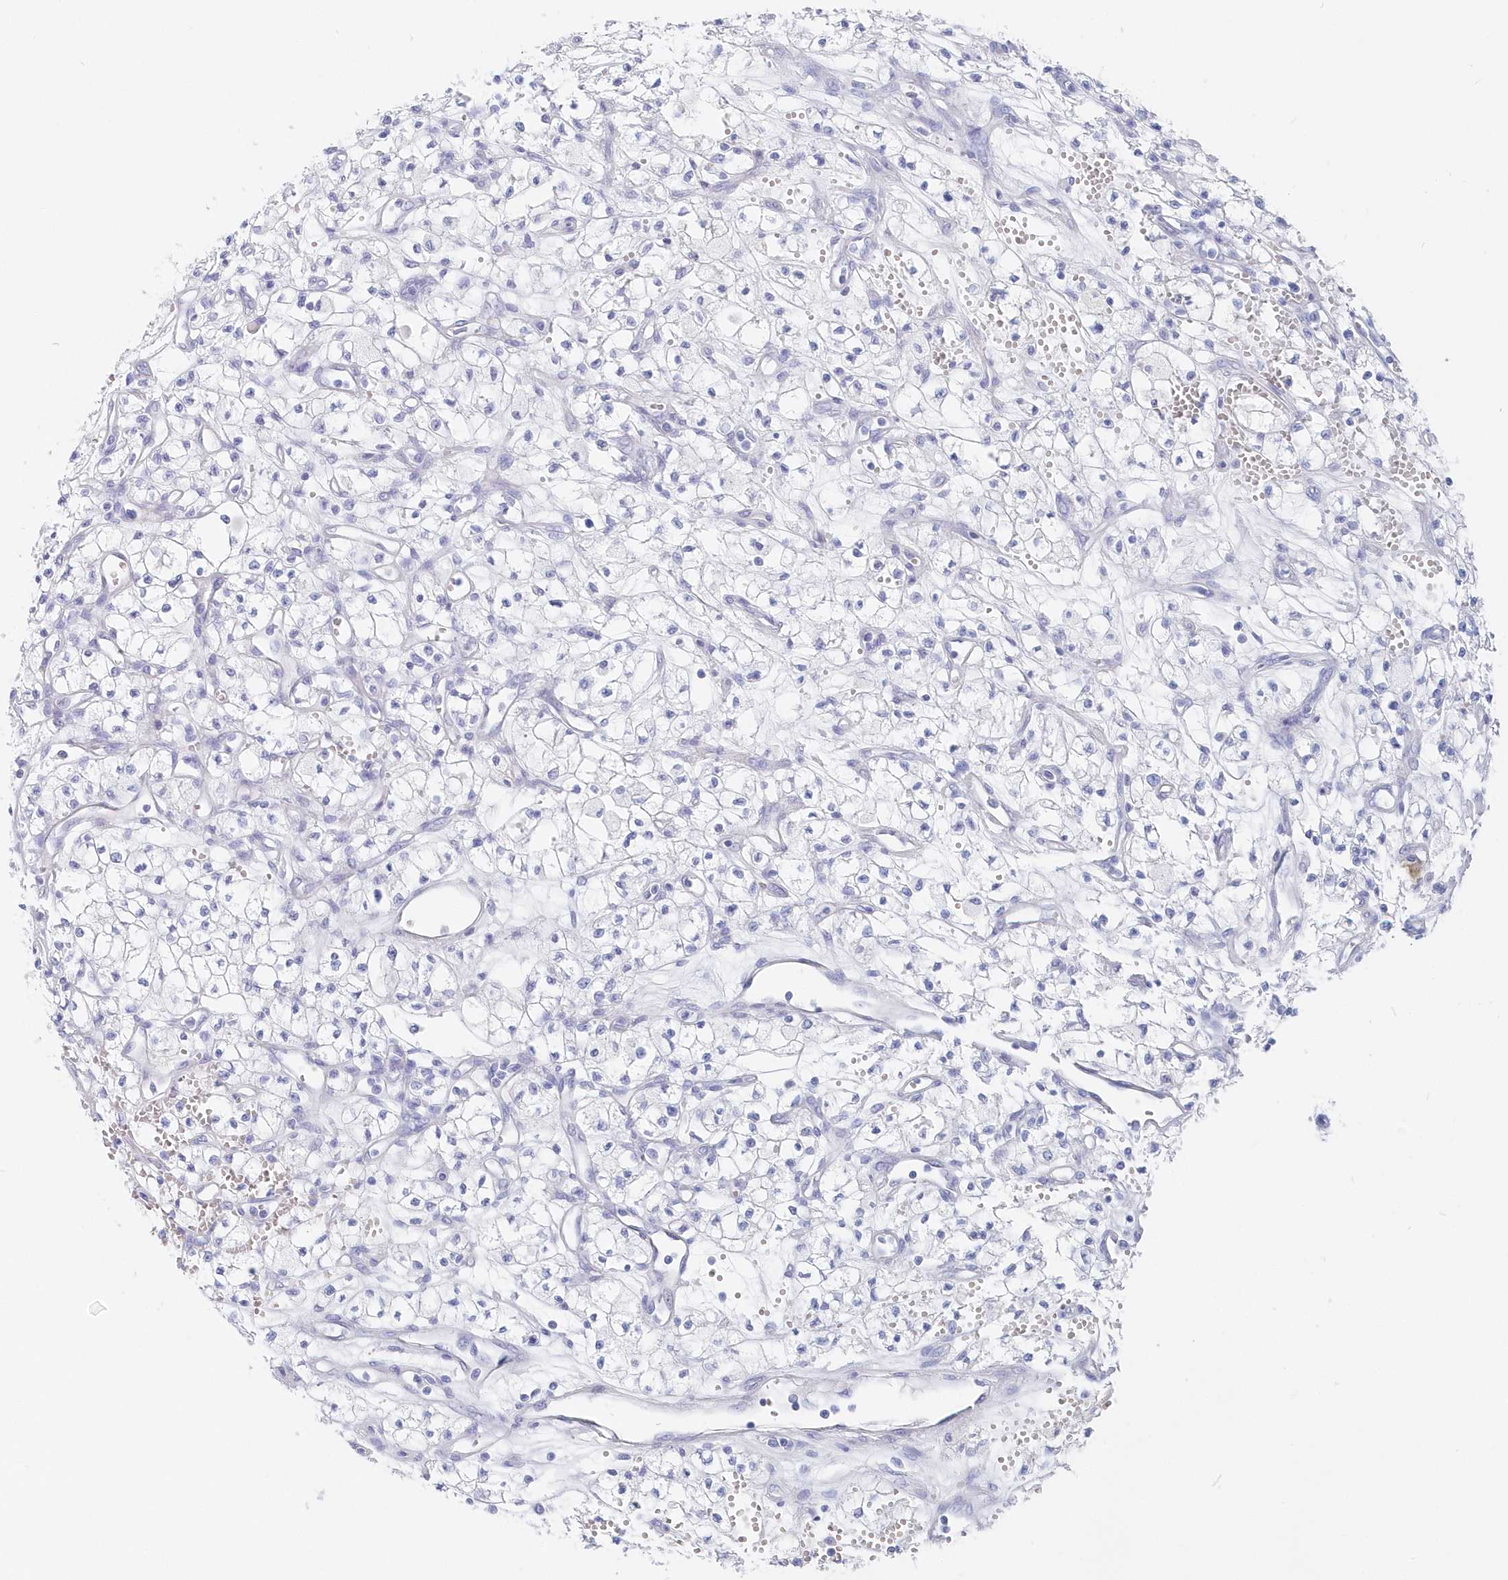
{"staining": {"intensity": "negative", "quantity": "none", "location": "none"}, "tissue": "renal cancer", "cell_type": "Tumor cells", "image_type": "cancer", "snomed": [{"axis": "morphology", "description": "Adenocarcinoma, NOS"}, {"axis": "topography", "description": "Kidney"}], "caption": "Protein analysis of renal cancer (adenocarcinoma) reveals no significant staining in tumor cells.", "gene": "CSNK1G2", "patient": {"sex": "male", "age": 59}}